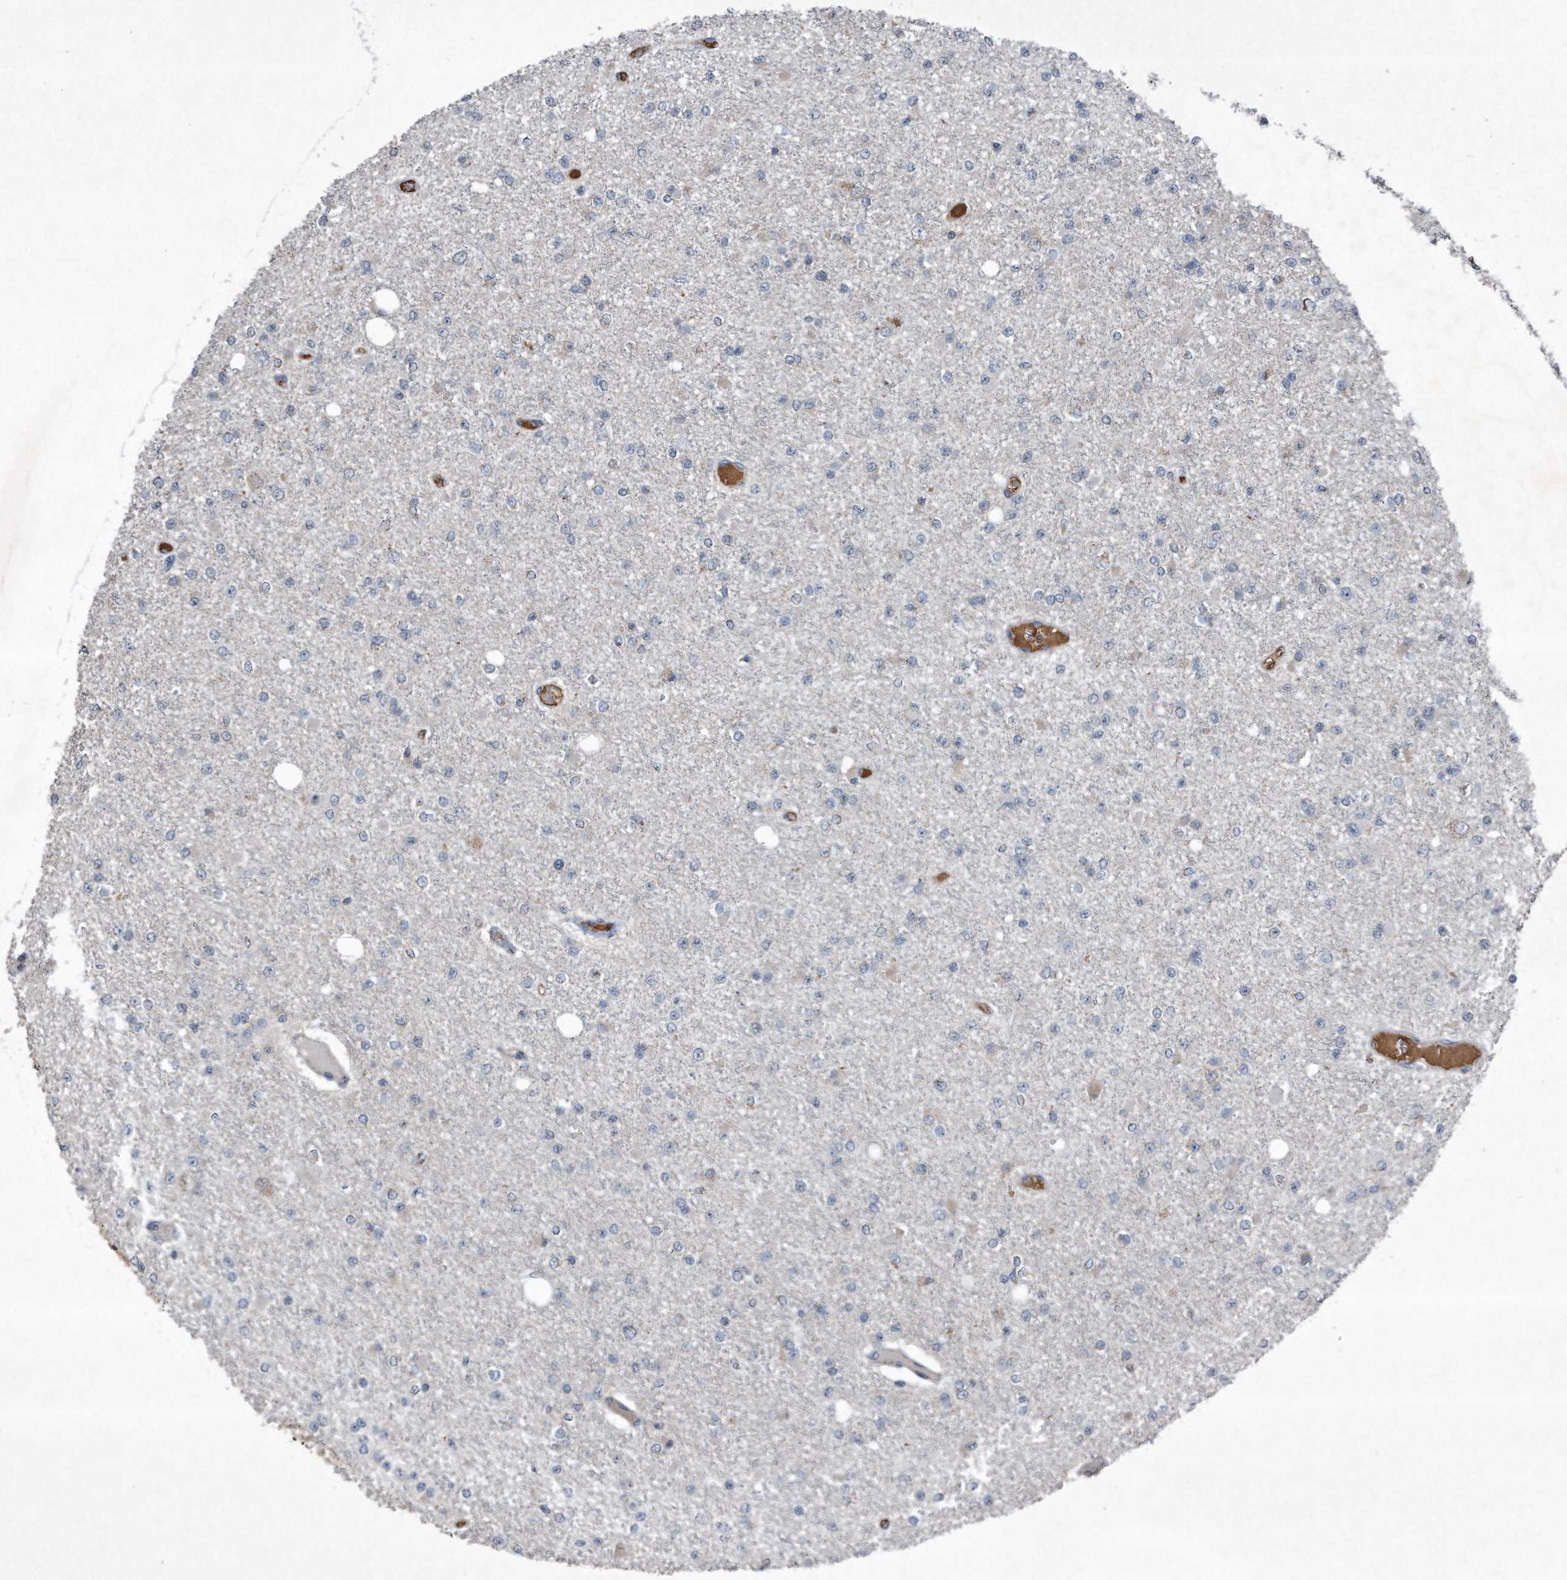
{"staining": {"intensity": "negative", "quantity": "none", "location": "none"}, "tissue": "glioma", "cell_type": "Tumor cells", "image_type": "cancer", "snomed": [{"axis": "morphology", "description": "Glioma, malignant, Low grade"}, {"axis": "topography", "description": "Brain"}], "caption": "An IHC photomicrograph of glioma is shown. There is no staining in tumor cells of glioma.", "gene": "SDHA", "patient": {"sex": "female", "age": 22}}